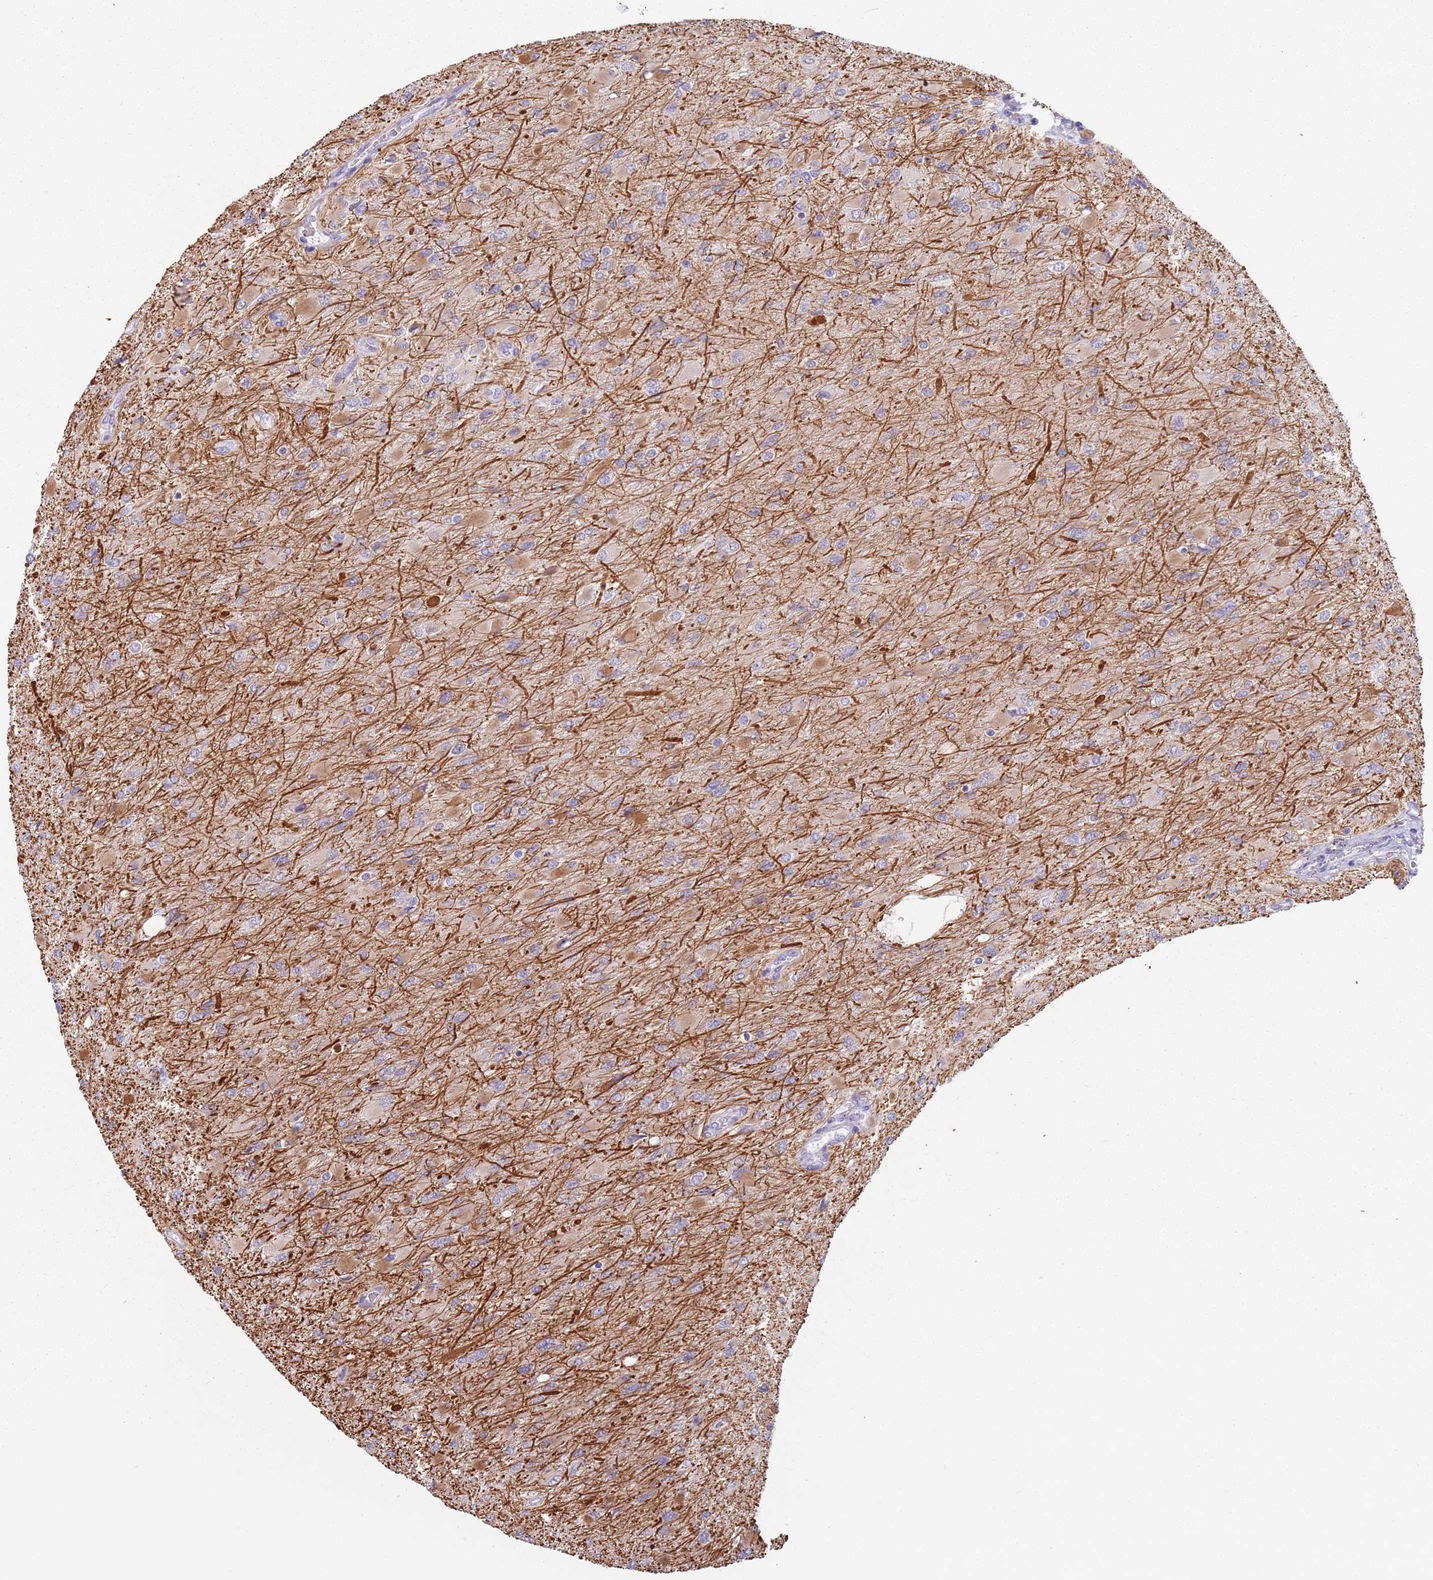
{"staining": {"intensity": "negative", "quantity": "none", "location": "none"}, "tissue": "glioma", "cell_type": "Tumor cells", "image_type": "cancer", "snomed": [{"axis": "morphology", "description": "Glioma, malignant, High grade"}, {"axis": "topography", "description": "Cerebral cortex"}], "caption": "High magnification brightfield microscopy of glioma stained with DAB (3,3'-diaminobenzidine) (brown) and counterstained with hematoxylin (blue): tumor cells show no significant positivity.", "gene": "CEP19", "patient": {"sex": "female", "age": 36}}